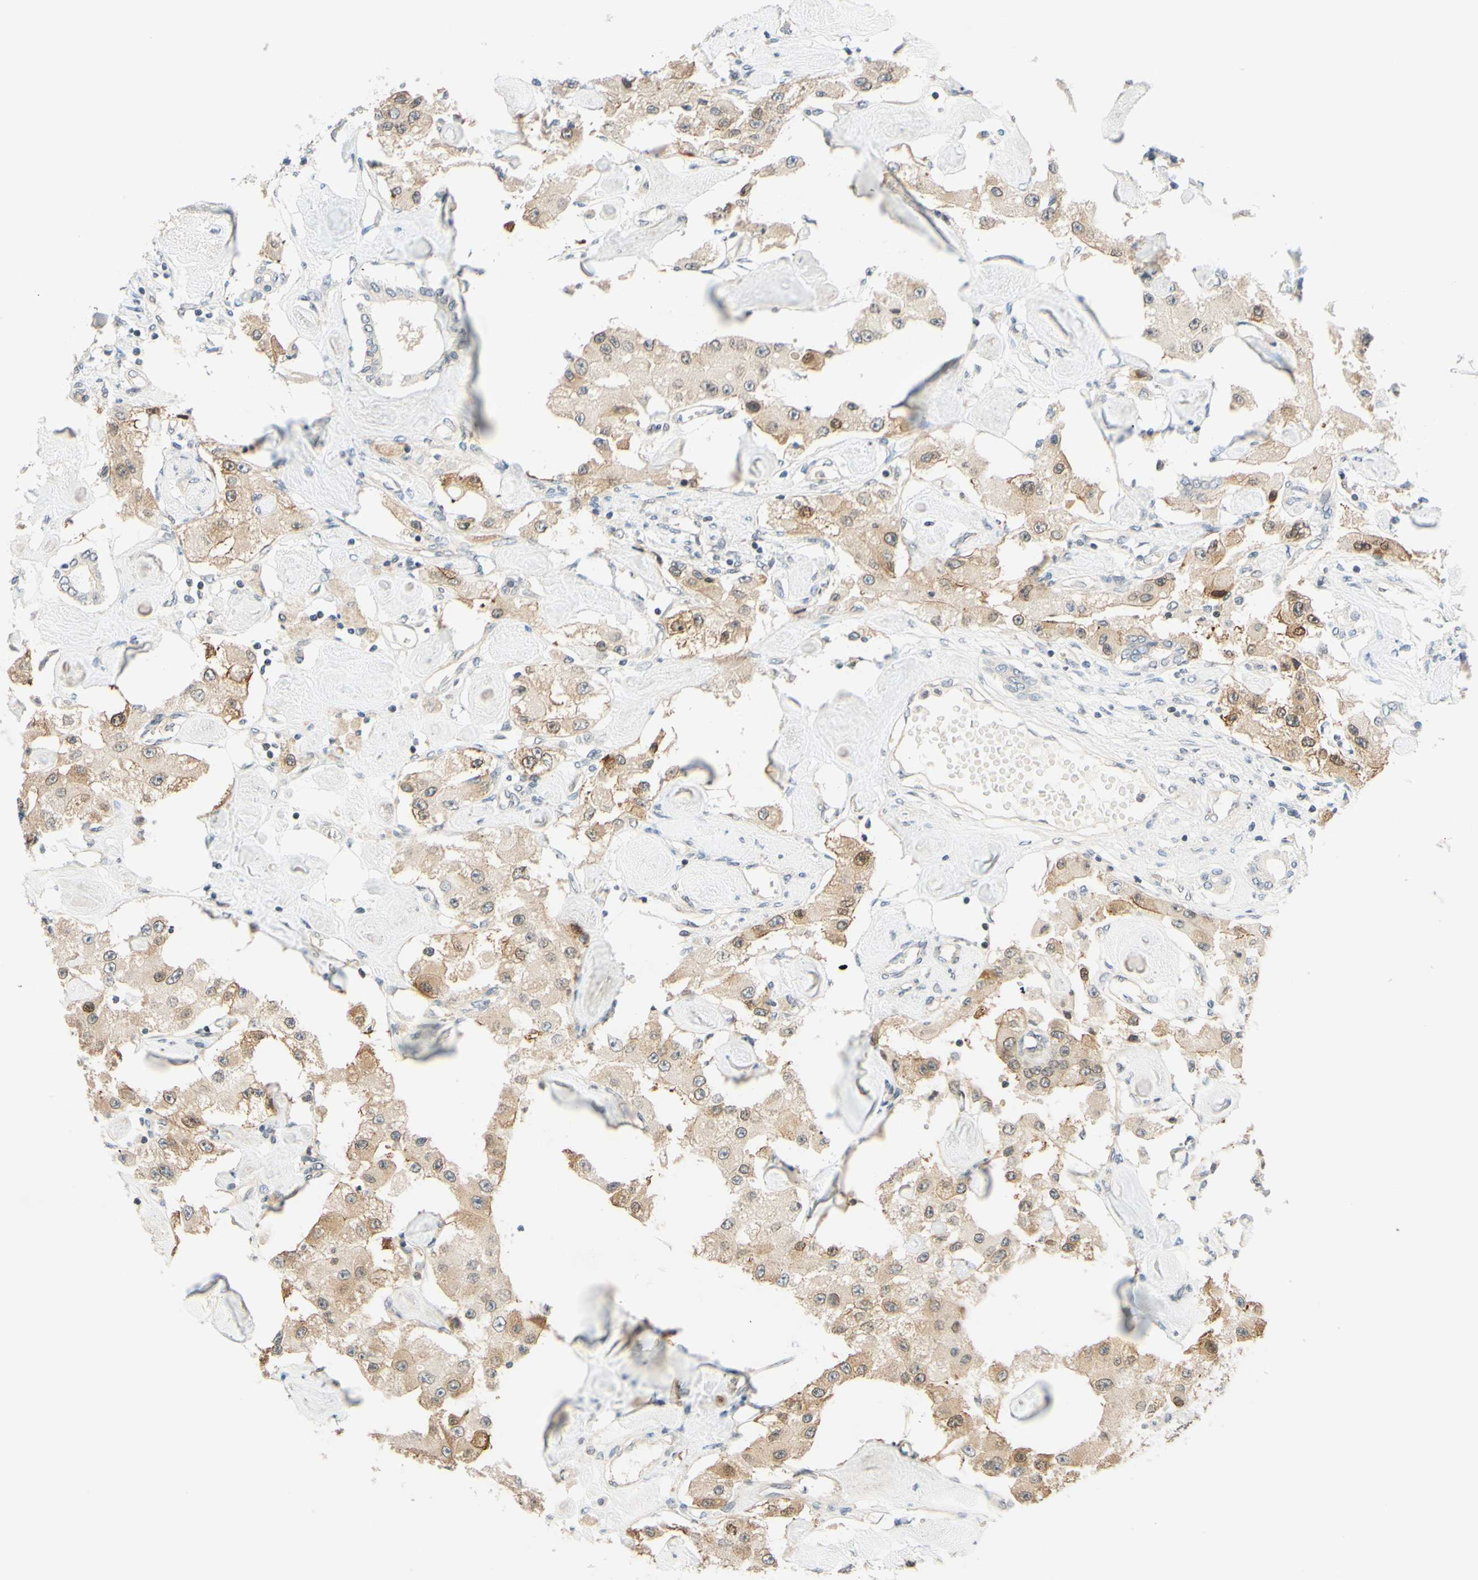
{"staining": {"intensity": "weak", "quantity": ">75%", "location": "cytoplasmic/membranous"}, "tissue": "carcinoid", "cell_type": "Tumor cells", "image_type": "cancer", "snomed": [{"axis": "morphology", "description": "Carcinoid, malignant, NOS"}, {"axis": "topography", "description": "Pancreas"}], "caption": "Carcinoid stained with immunohistochemistry (IHC) reveals weak cytoplasmic/membranous expression in about >75% of tumor cells.", "gene": "C2CD2L", "patient": {"sex": "male", "age": 41}}